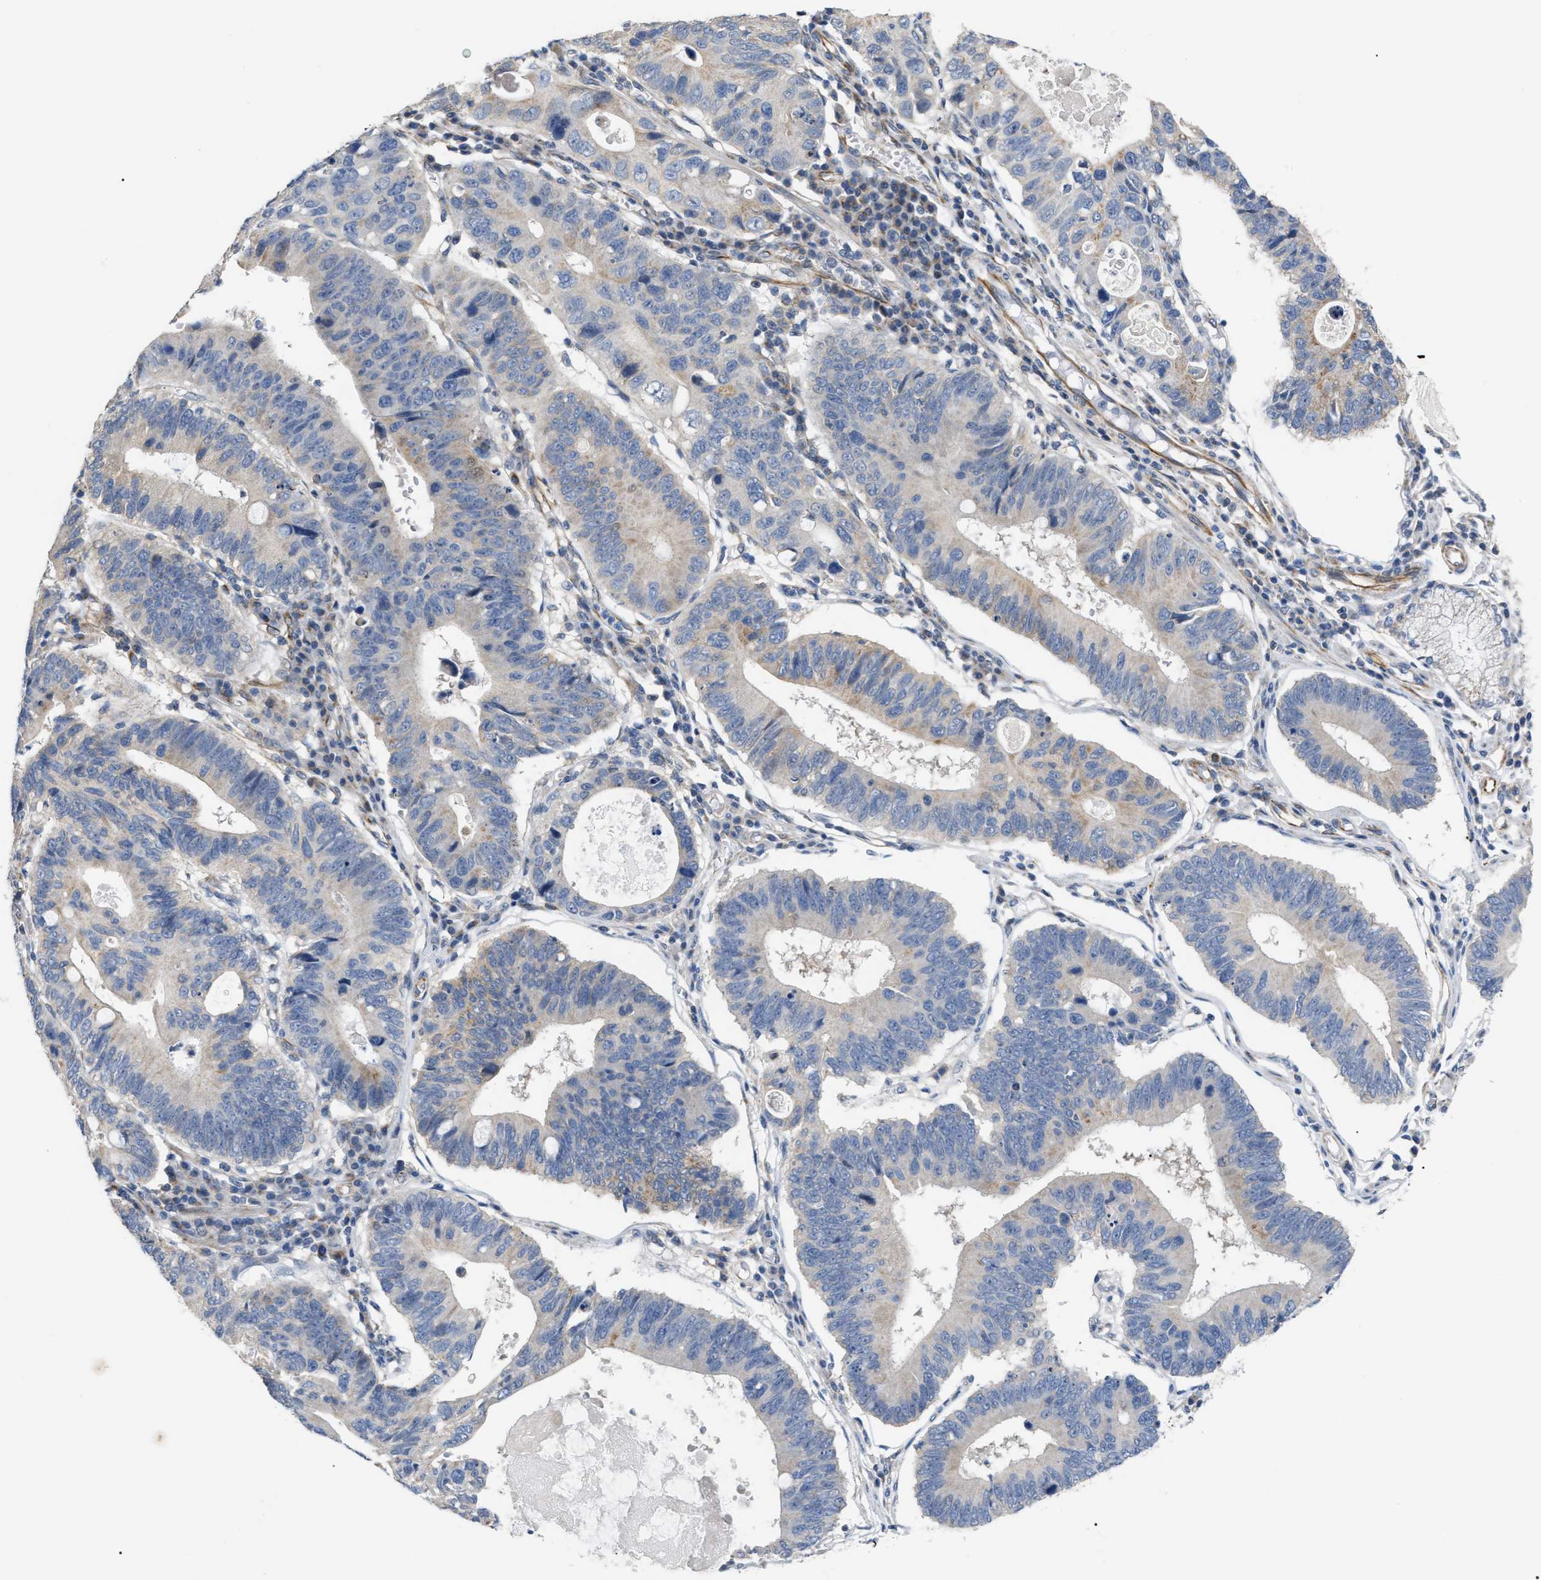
{"staining": {"intensity": "moderate", "quantity": "<25%", "location": "cytoplasmic/membranous"}, "tissue": "stomach cancer", "cell_type": "Tumor cells", "image_type": "cancer", "snomed": [{"axis": "morphology", "description": "Adenocarcinoma, NOS"}, {"axis": "topography", "description": "Stomach"}], "caption": "Immunohistochemical staining of human stomach cancer shows low levels of moderate cytoplasmic/membranous staining in approximately <25% of tumor cells. The staining was performed using DAB to visualize the protein expression in brown, while the nuclei were stained in blue with hematoxylin (Magnification: 20x).", "gene": "DHX58", "patient": {"sex": "male", "age": 59}}